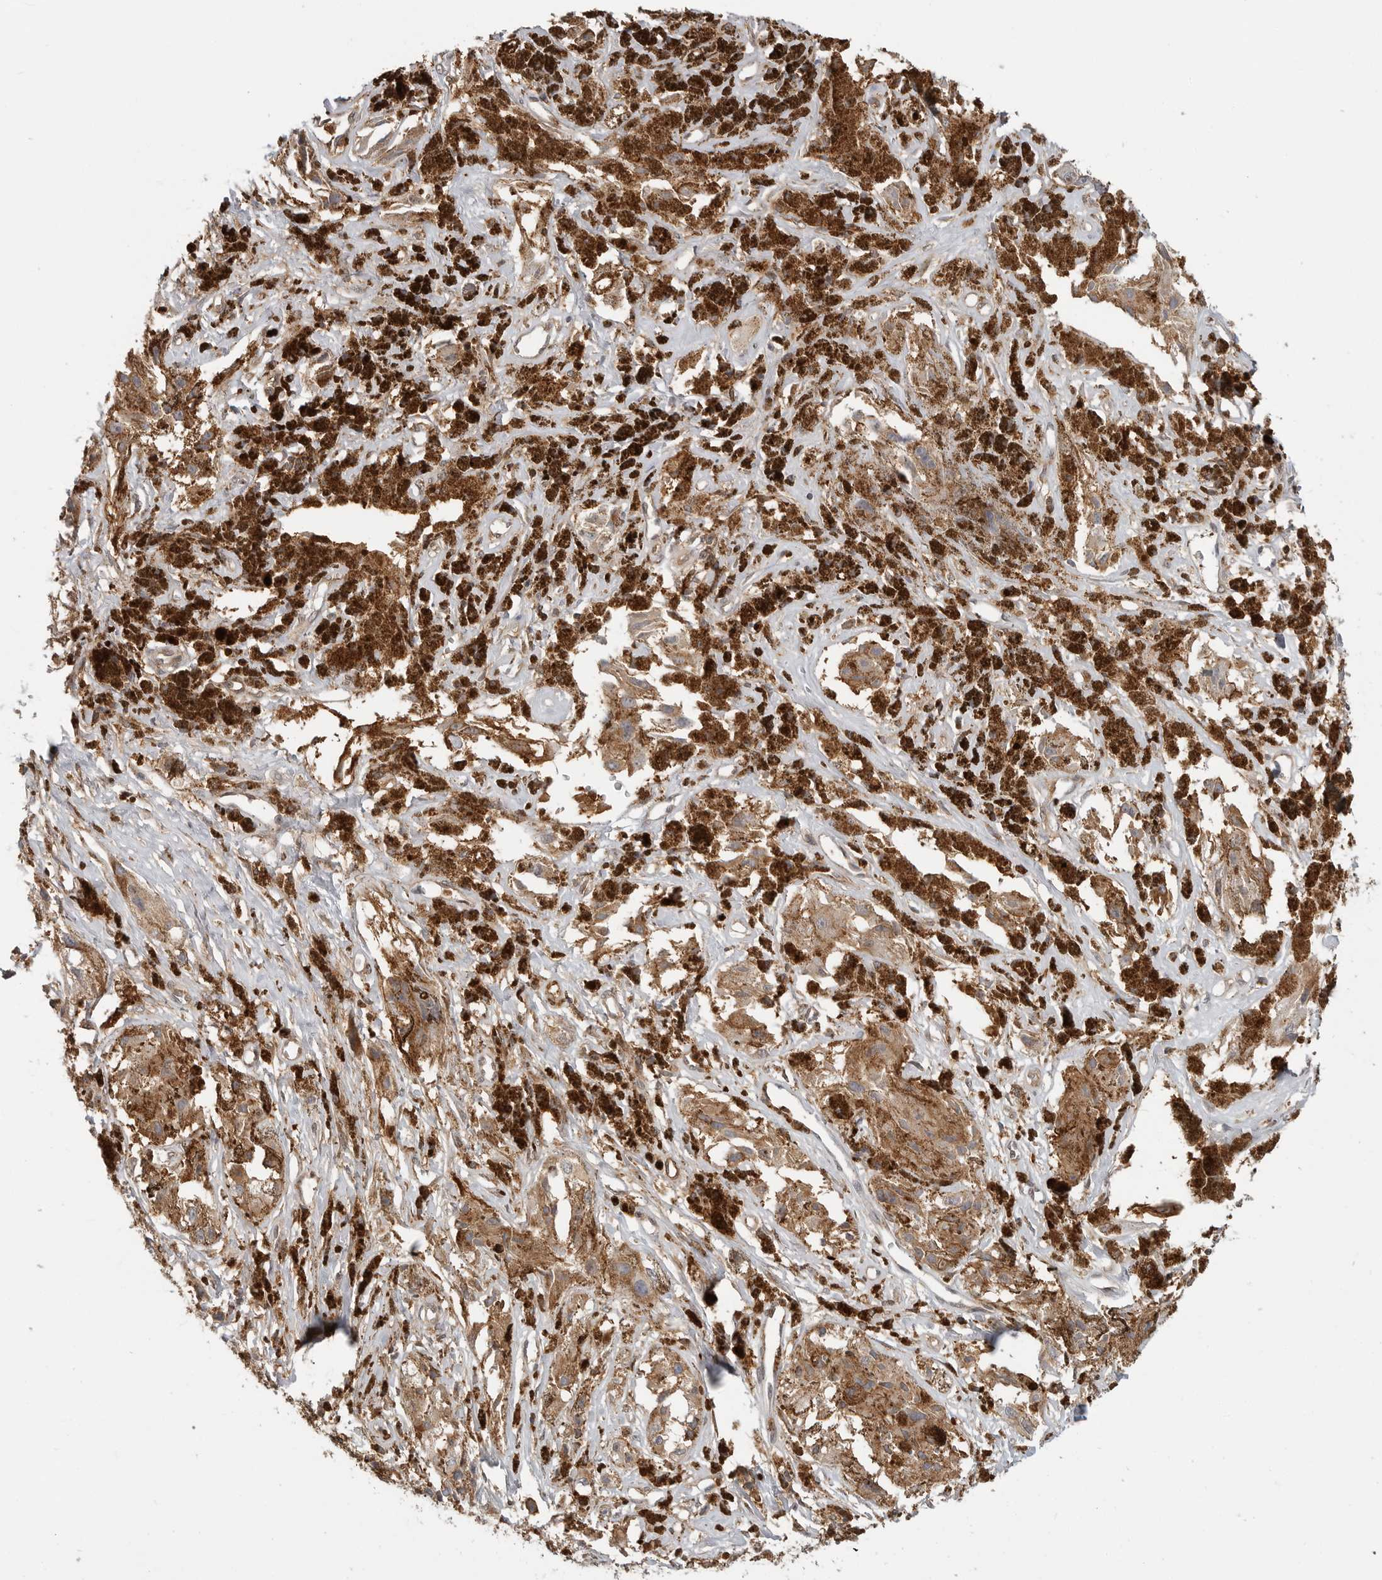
{"staining": {"intensity": "moderate", "quantity": ">75%", "location": "cytoplasmic/membranous"}, "tissue": "melanoma", "cell_type": "Tumor cells", "image_type": "cancer", "snomed": [{"axis": "morphology", "description": "Malignant melanoma, NOS"}, {"axis": "topography", "description": "Skin"}], "caption": "The photomicrograph demonstrates staining of malignant melanoma, revealing moderate cytoplasmic/membranous protein positivity (brown color) within tumor cells.", "gene": "ANXA11", "patient": {"sex": "male", "age": 88}}